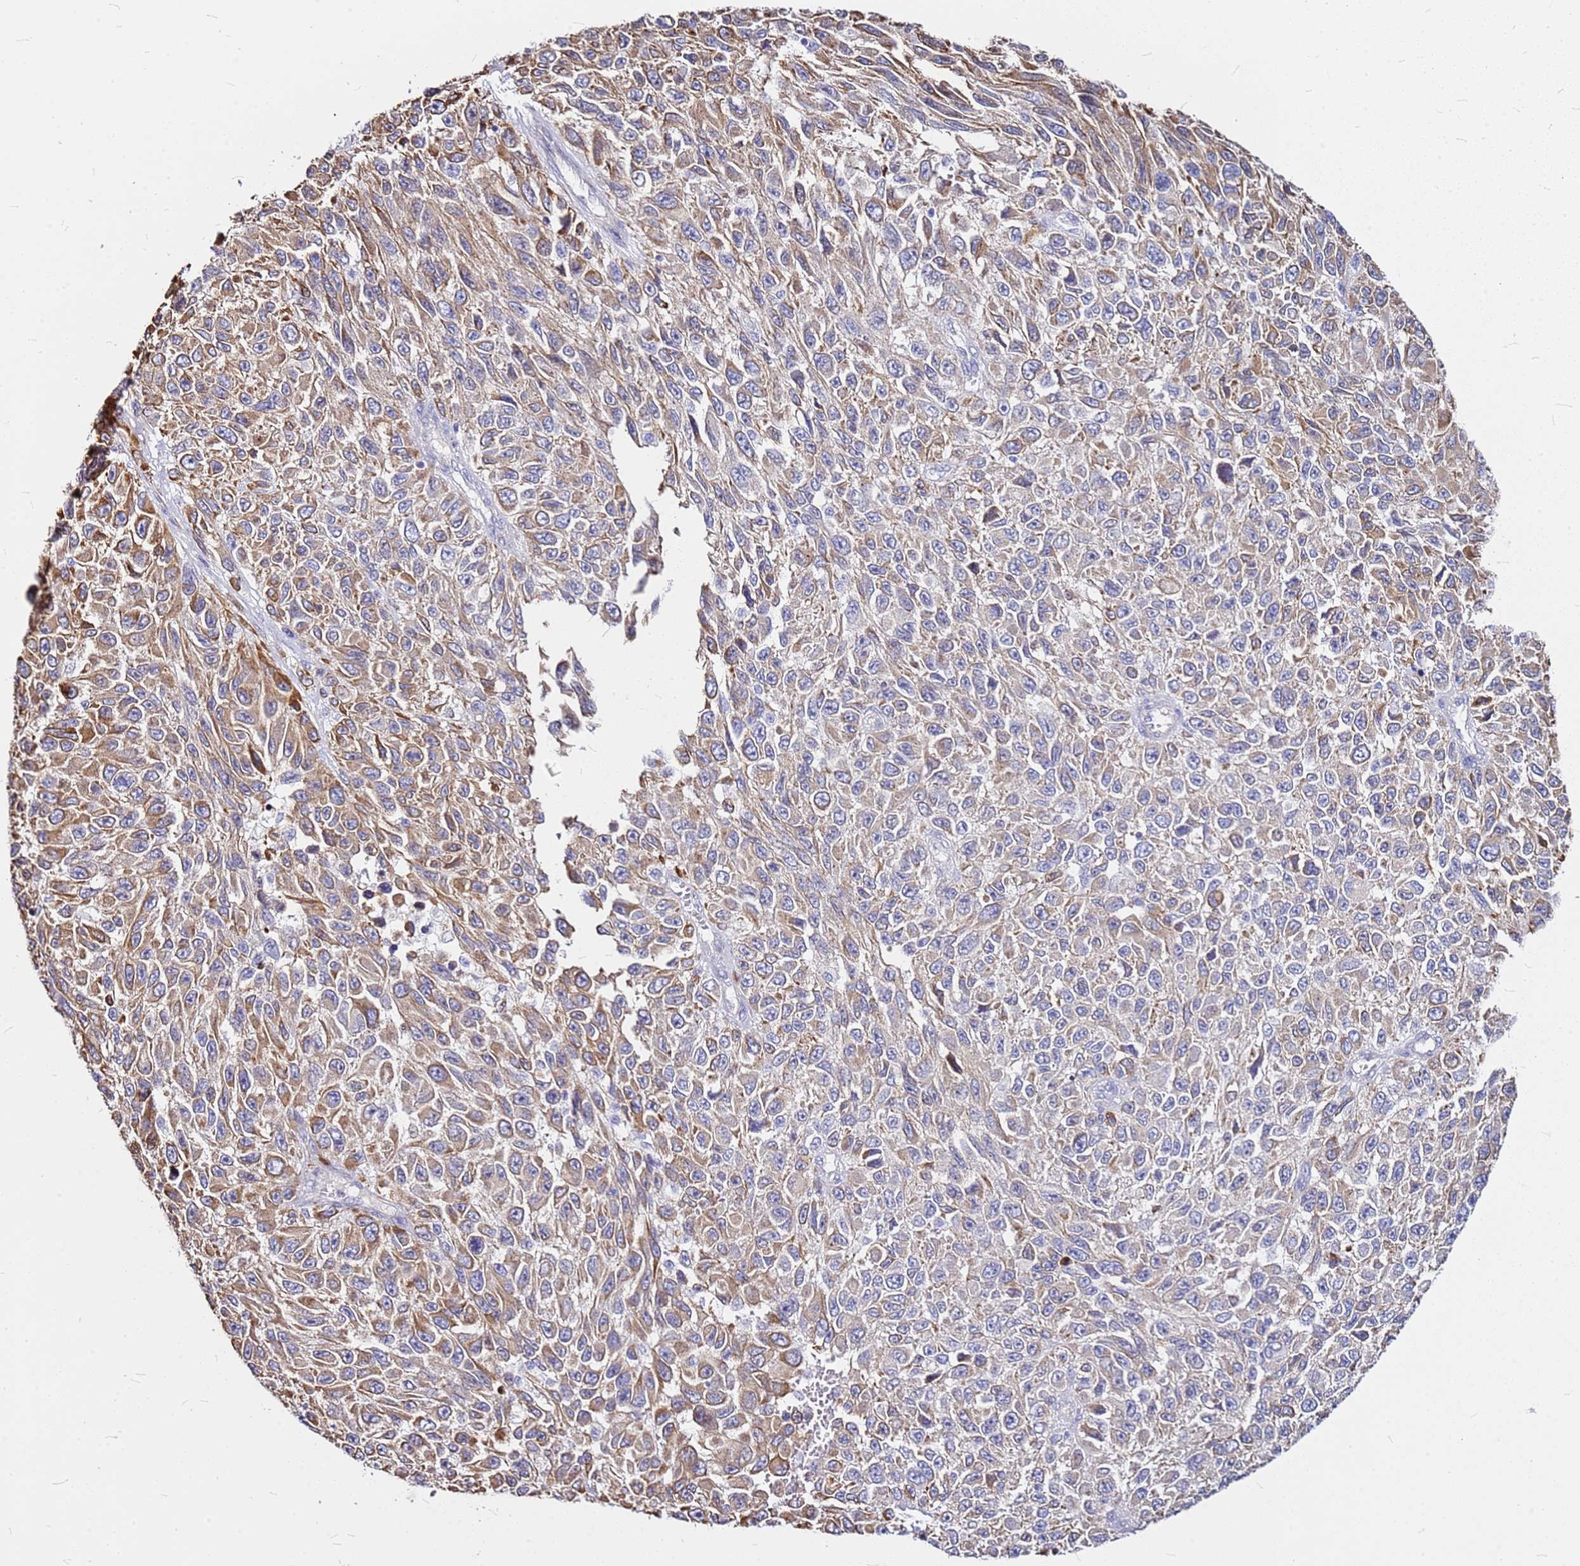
{"staining": {"intensity": "moderate", "quantity": "25%-75%", "location": "cytoplasmic/membranous"}, "tissue": "melanoma", "cell_type": "Tumor cells", "image_type": "cancer", "snomed": [{"axis": "morphology", "description": "Normal tissue, NOS"}, {"axis": "morphology", "description": "Malignant melanoma, NOS"}, {"axis": "topography", "description": "Skin"}], "caption": "IHC micrograph of neoplastic tissue: melanoma stained using IHC demonstrates medium levels of moderate protein expression localized specifically in the cytoplasmic/membranous of tumor cells, appearing as a cytoplasmic/membranous brown color.", "gene": "CASD1", "patient": {"sex": "female", "age": 96}}